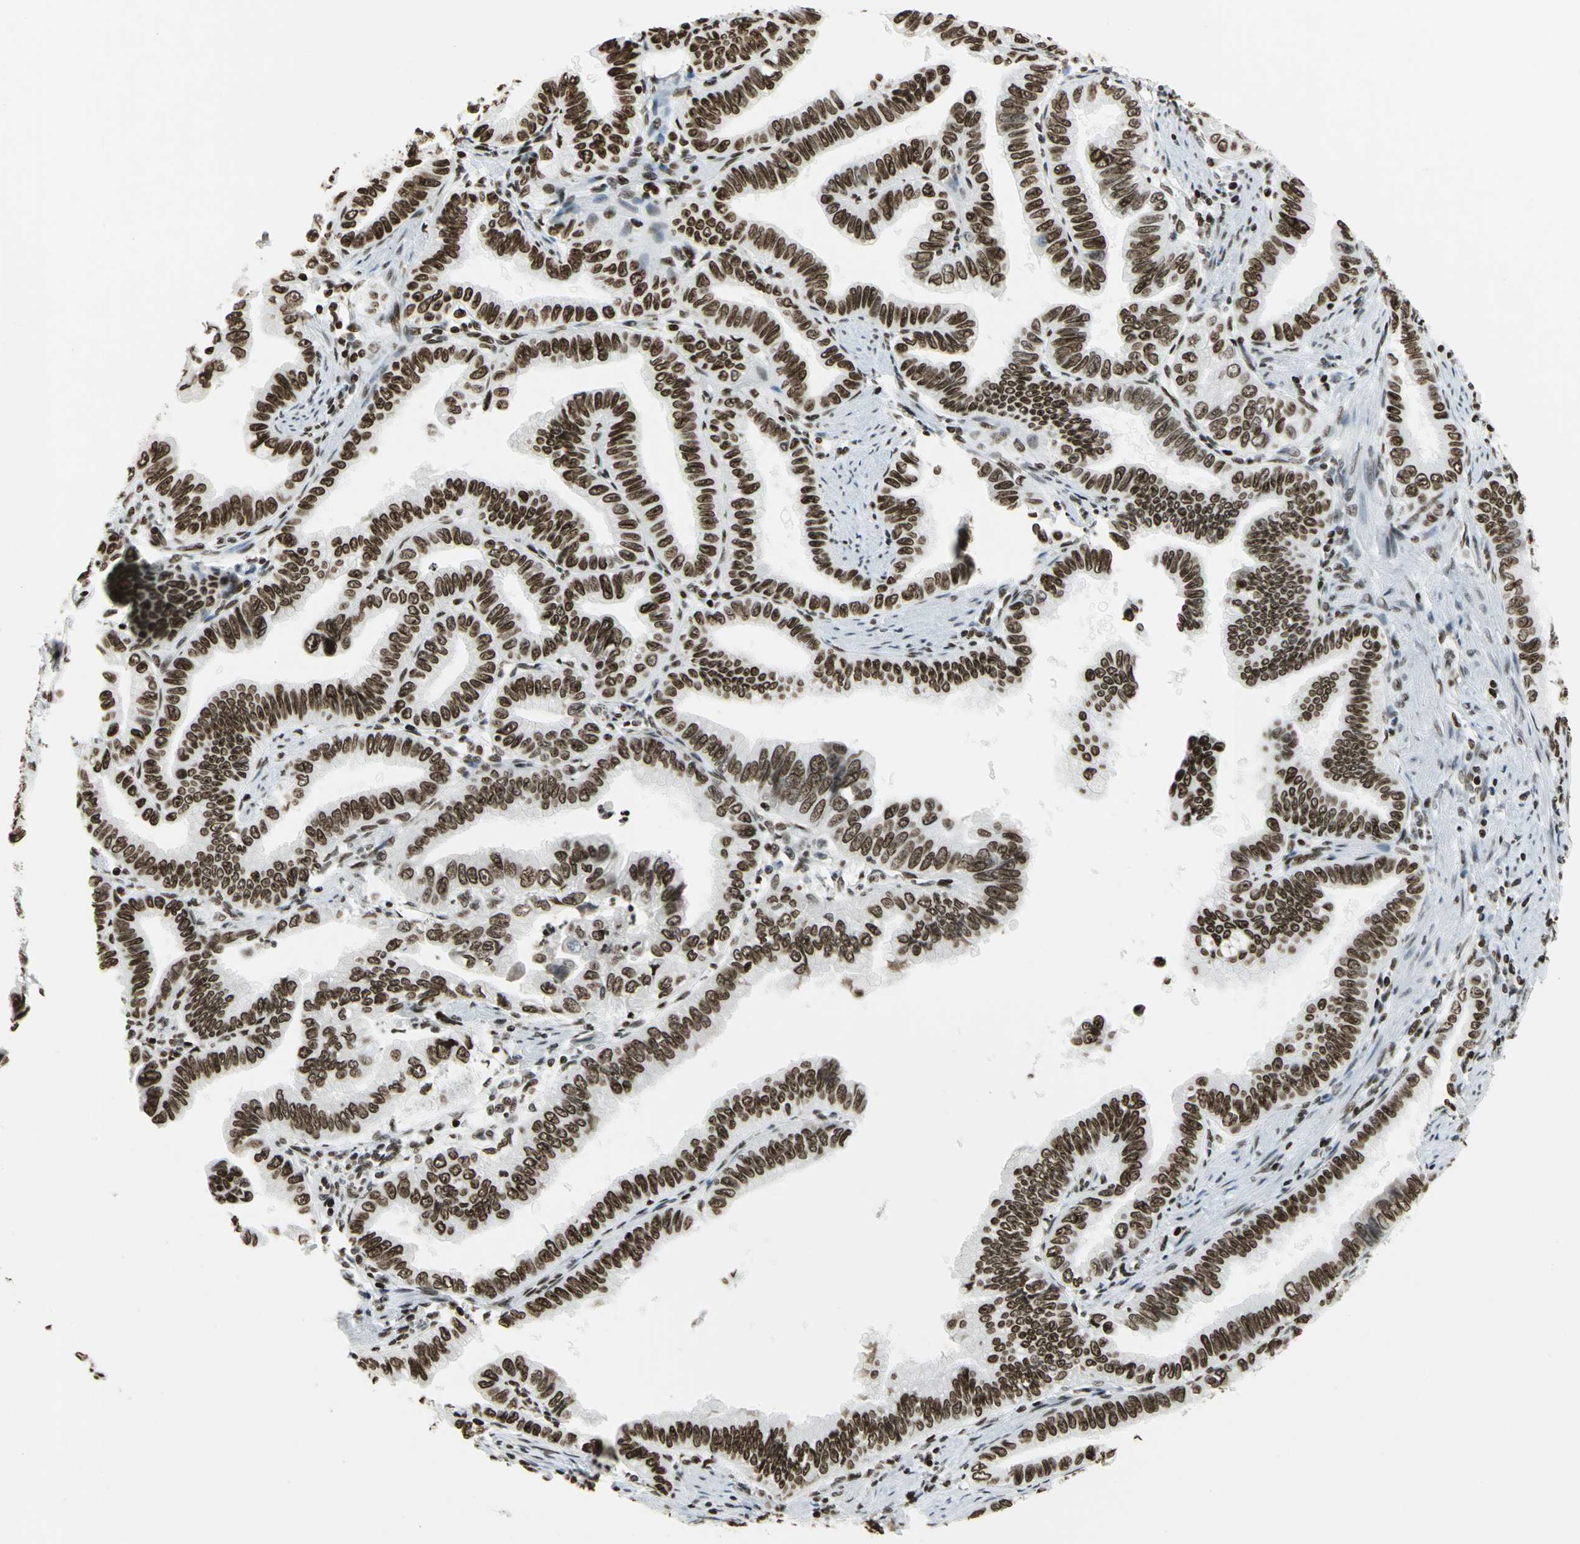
{"staining": {"intensity": "strong", "quantity": ">75%", "location": "nuclear"}, "tissue": "pancreatic cancer", "cell_type": "Tumor cells", "image_type": "cancer", "snomed": [{"axis": "morphology", "description": "Normal tissue, NOS"}, {"axis": "topography", "description": "Lymph node"}], "caption": "Protein staining exhibits strong nuclear expression in approximately >75% of tumor cells in pancreatic cancer. The protein of interest is stained brown, and the nuclei are stained in blue (DAB IHC with brightfield microscopy, high magnification).", "gene": "HMGB1", "patient": {"sex": "male", "age": 50}}